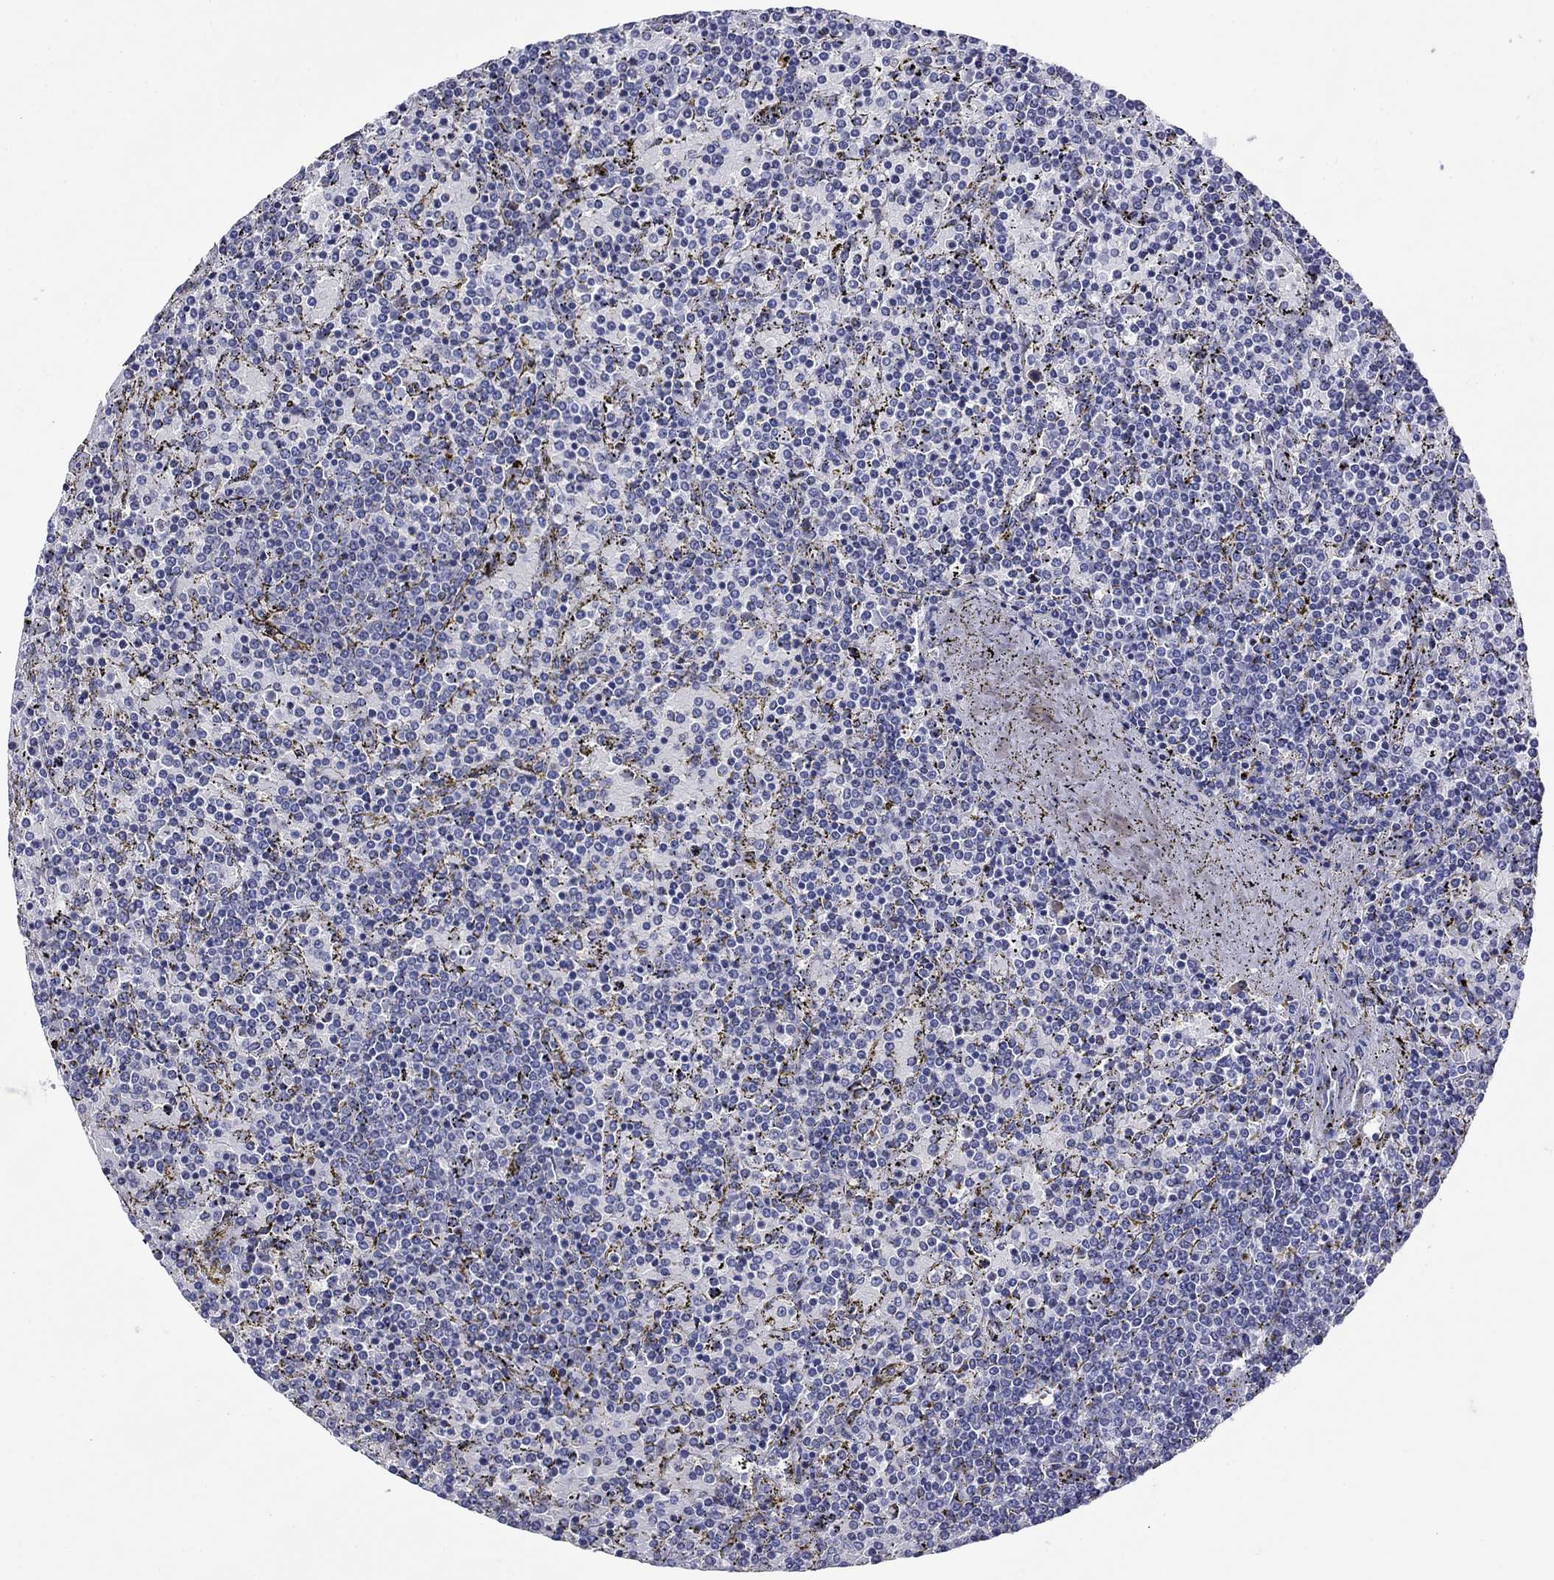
{"staining": {"intensity": "negative", "quantity": "none", "location": "none"}, "tissue": "lymphoma", "cell_type": "Tumor cells", "image_type": "cancer", "snomed": [{"axis": "morphology", "description": "Malignant lymphoma, non-Hodgkin's type, Low grade"}, {"axis": "topography", "description": "Spleen"}], "caption": "Micrograph shows no protein positivity in tumor cells of malignant lymphoma, non-Hodgkin's type (low-grade) tissue. (Brightfield microscopy of DAB IHC at high magnification).", "gene": "APOA2", "patient": {"sex": "female", "age": 77}}